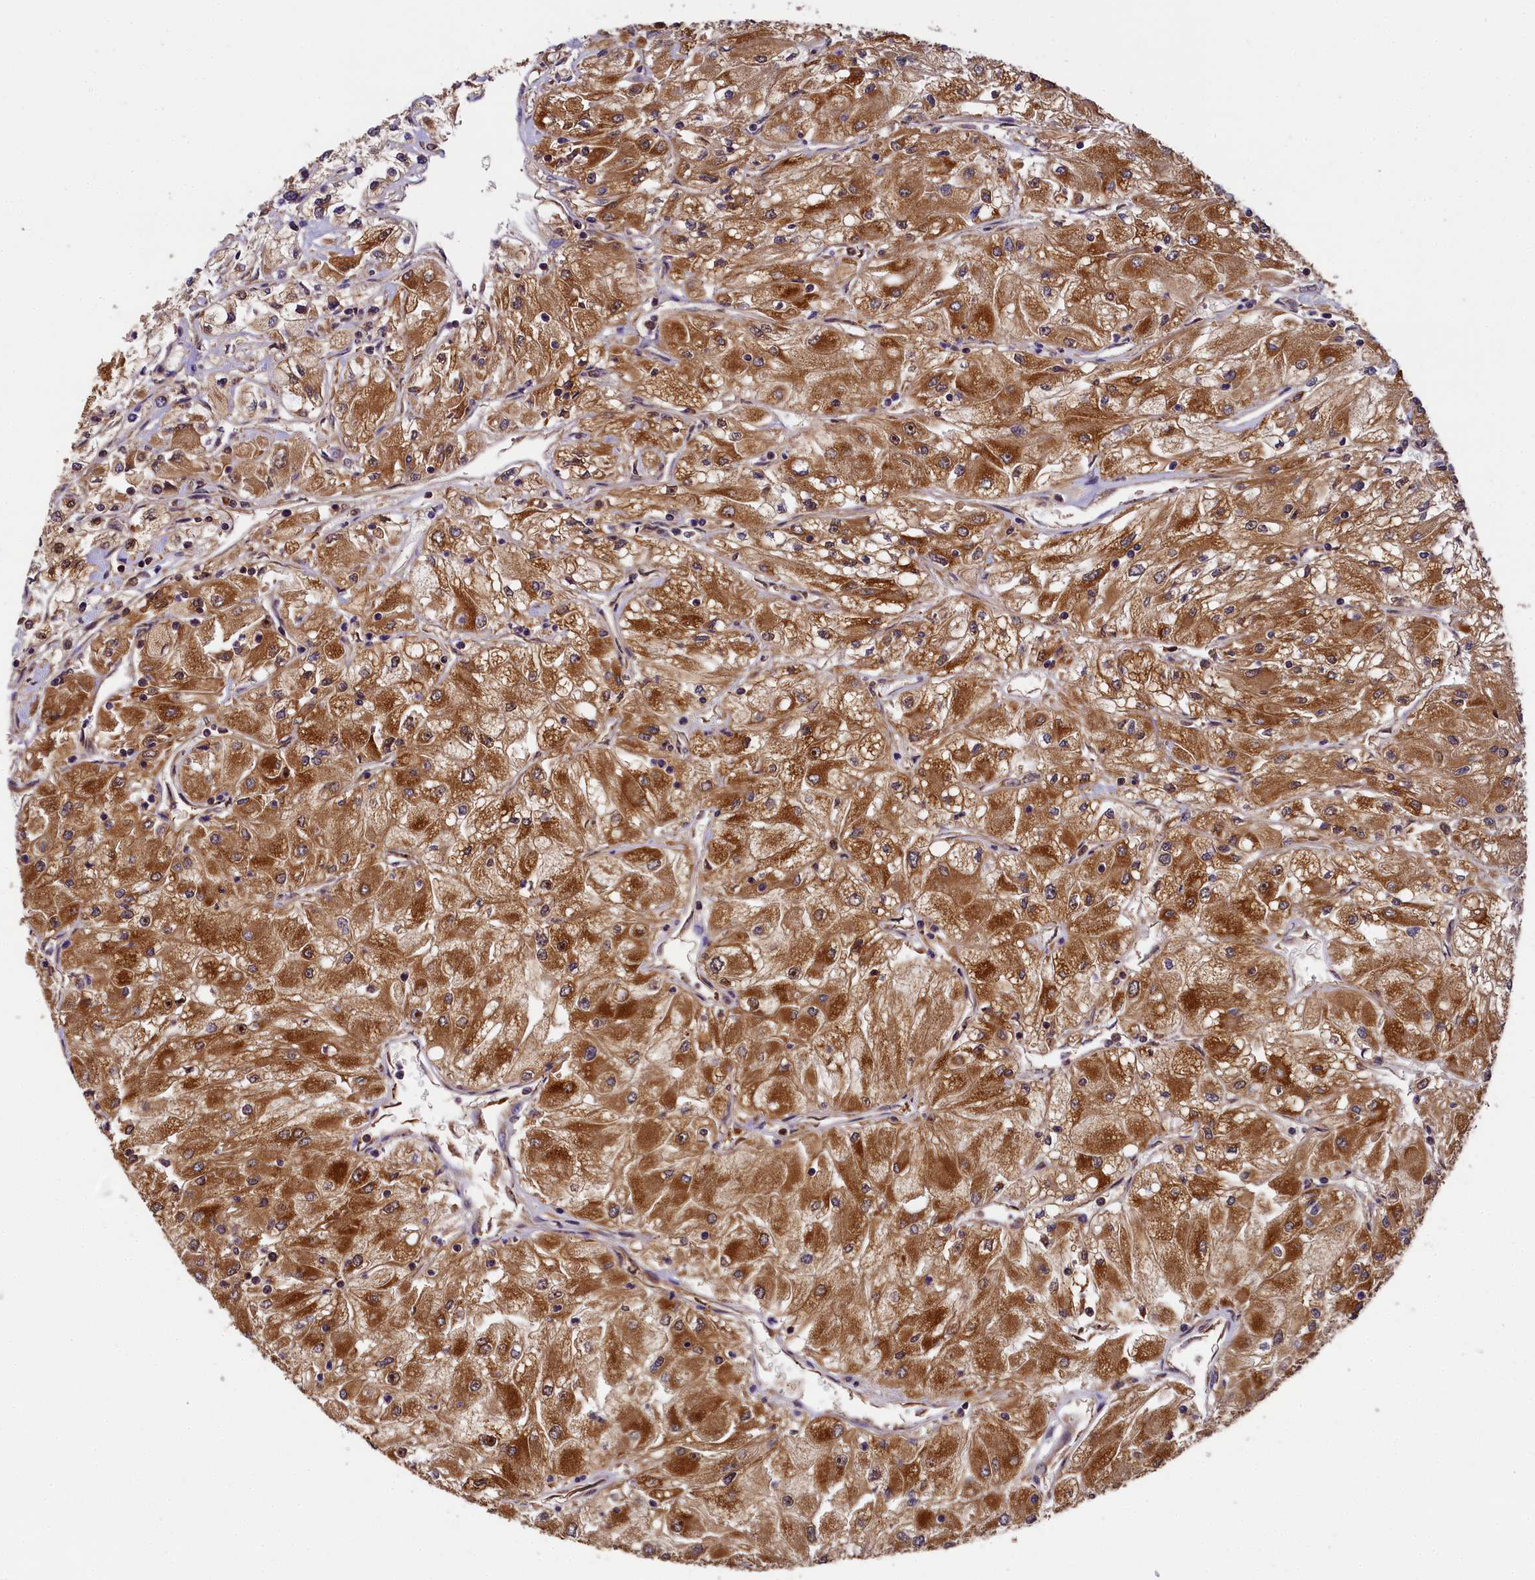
{"staining": {"intensity": "strong", "quantity": ">75%", "location": "cytoplasmic/membranous"}, "tissue": "renal cancer", "cell_type": "Tumor cells", "image_type": "cancer", "snomed": [{"axis": "morphology", "description": "Adenocarcinoma, NOS"}, {"axis": "topography", "description": "Kidney"}], "caption": "Protein staining of adenocarcinoma (renal) tissue exhibits strong cytoplasmic/membranous staining in approximately >75% of tumor cells.", "gene": "EIF6", "patient": {"sex": "male", "age": 80}}